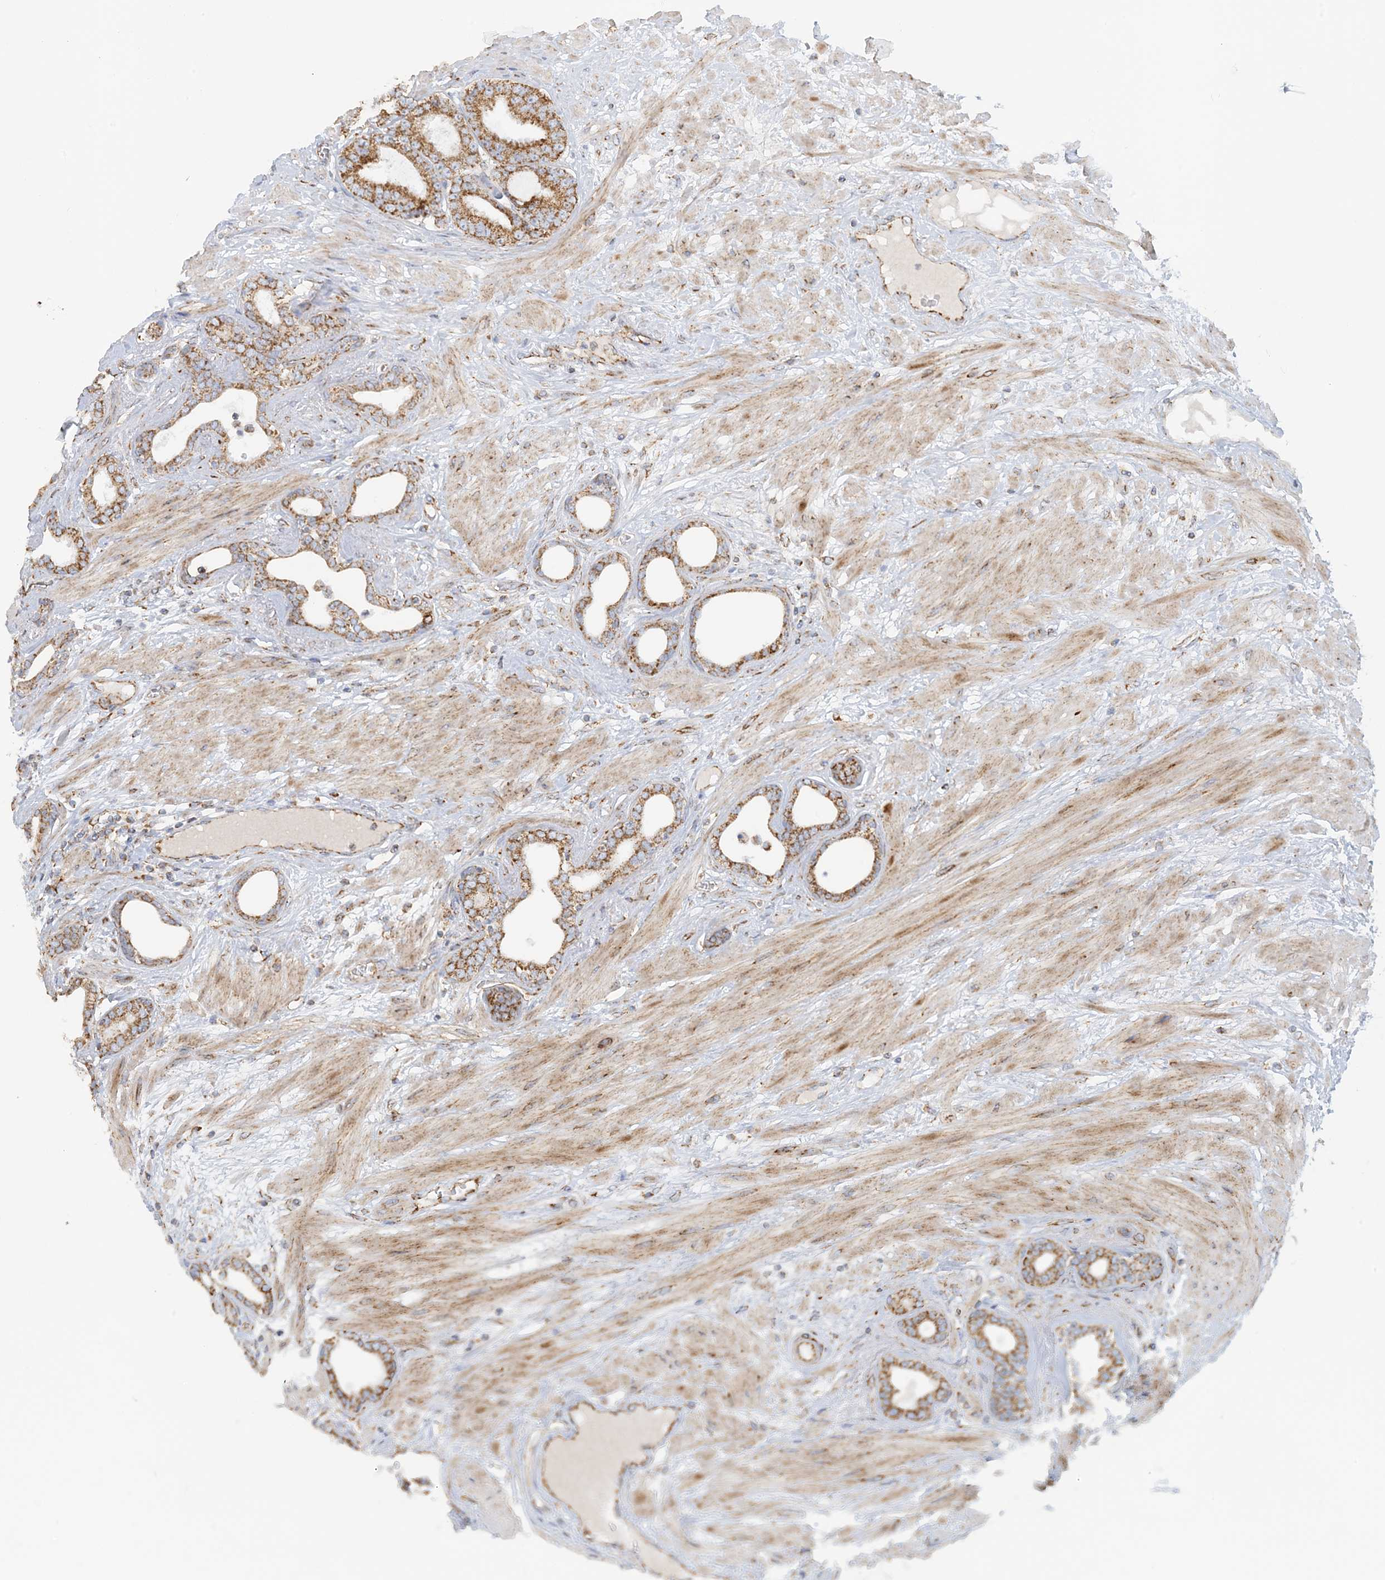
{"staining": {"intensity": "moderate", "quantity": ">75%", "location": "cytoplasmic/membranous"}, "tissue": "prostate cancer", "cell_type": "Tumor cells", "image_type": "cancer", "snomed": [{"axis": "morphology", "description": "Adenocarcinoma, Low grade"}, {"axis": "topography", "description": "Prostate"}], "caption": "Tumor cells show medium levels of moderate cytoplasmic/membranous positivity in about >75% of cells in prostate adenocarcinoma (low-grade).", "gene": "COA3", "patient": {"sex": "male", "age": 60}}